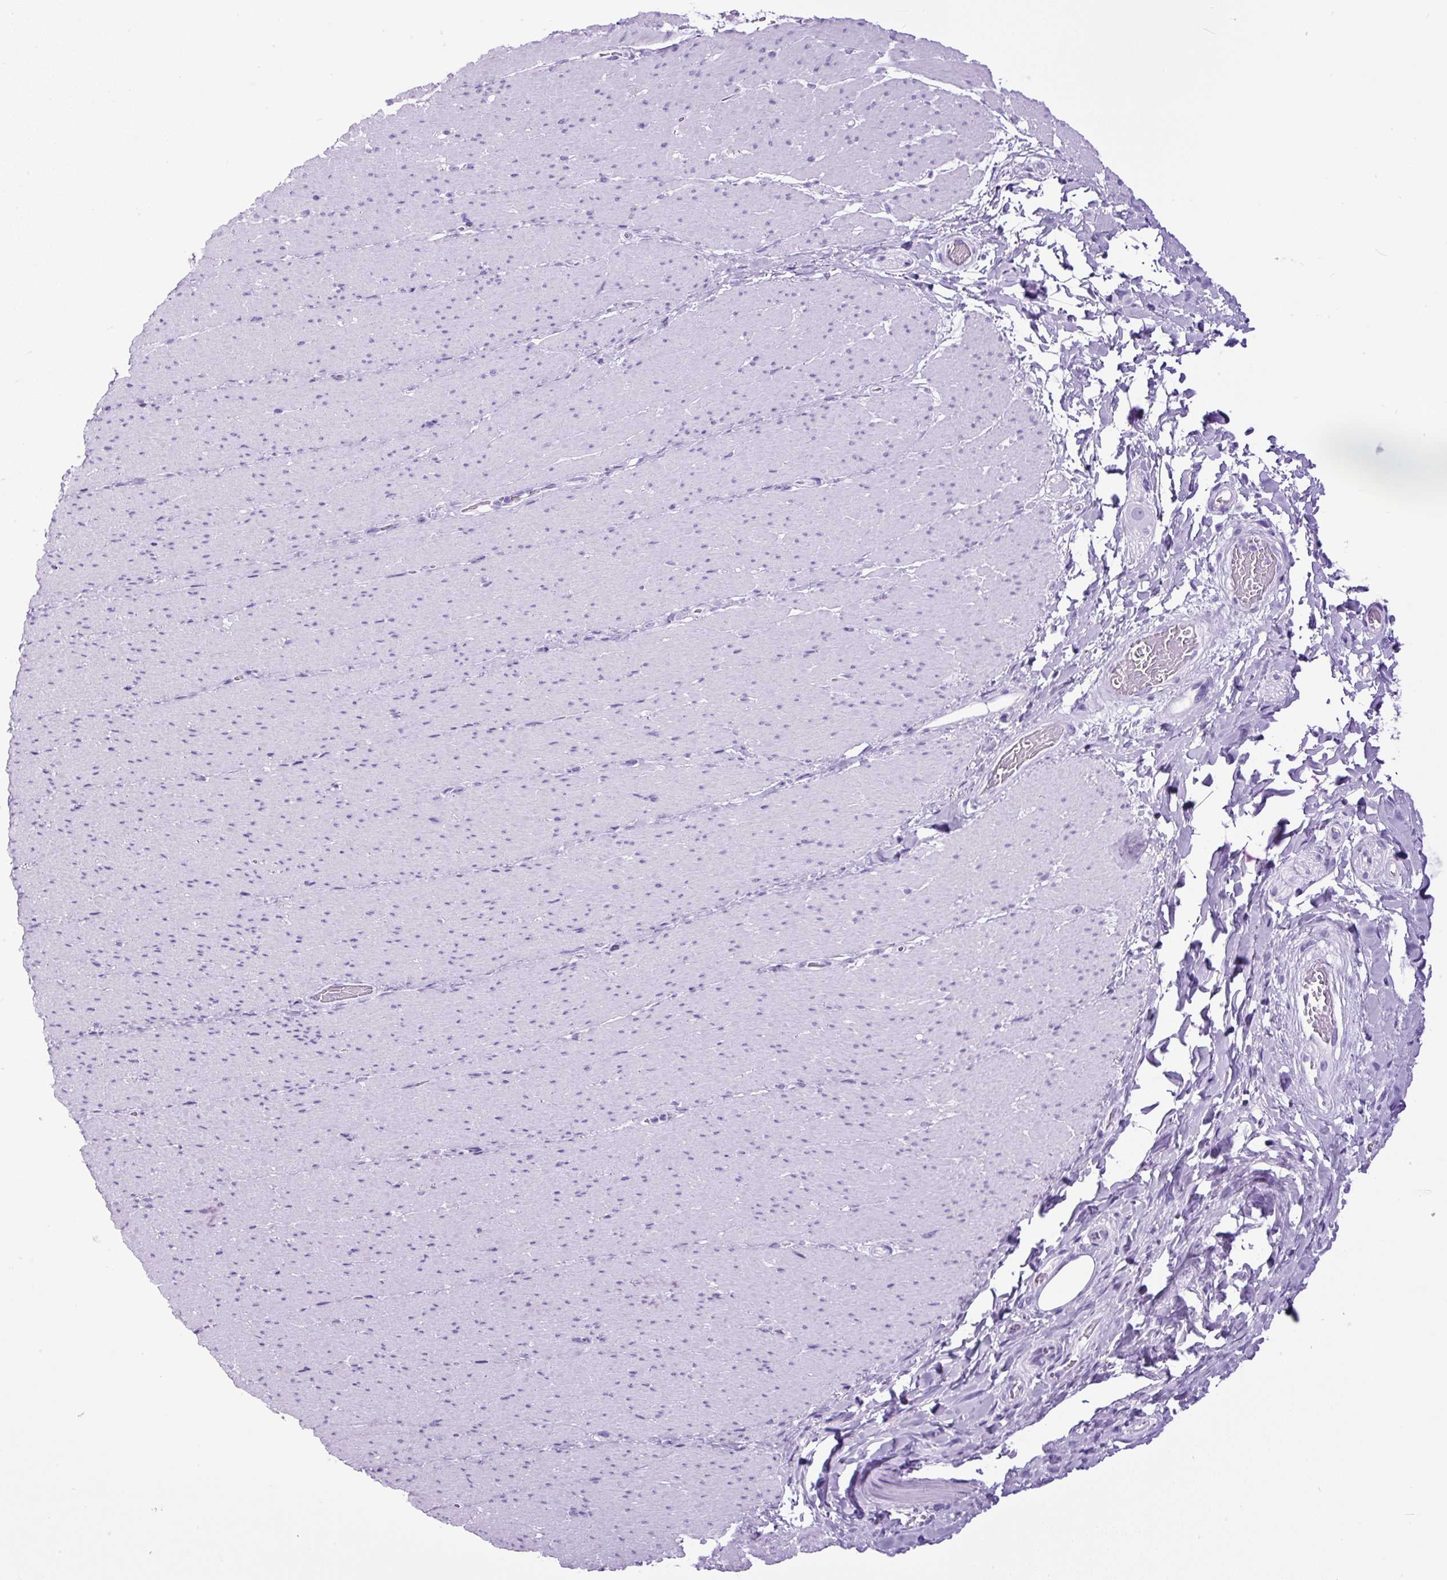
{"staining": {"intensity": "negative", "quantity": "none", "location": "none"}, "tissue": "smooth muscle", "cell_type": "Smooth muscle cells", "image_type": "normal", "snomed": [{"axis": "morphology", "description": "Normal tissue, NOS"}, {"axis": "topography", "description": "Smooth muscle"}, {"axis": "topography", "description": "Rectum"}], "caption": "A micrograph of human smooth muscle is negative for staining in smooth muscle cells.", "gene": "CEL", "patient": {"sex": "male", "age": 53}}